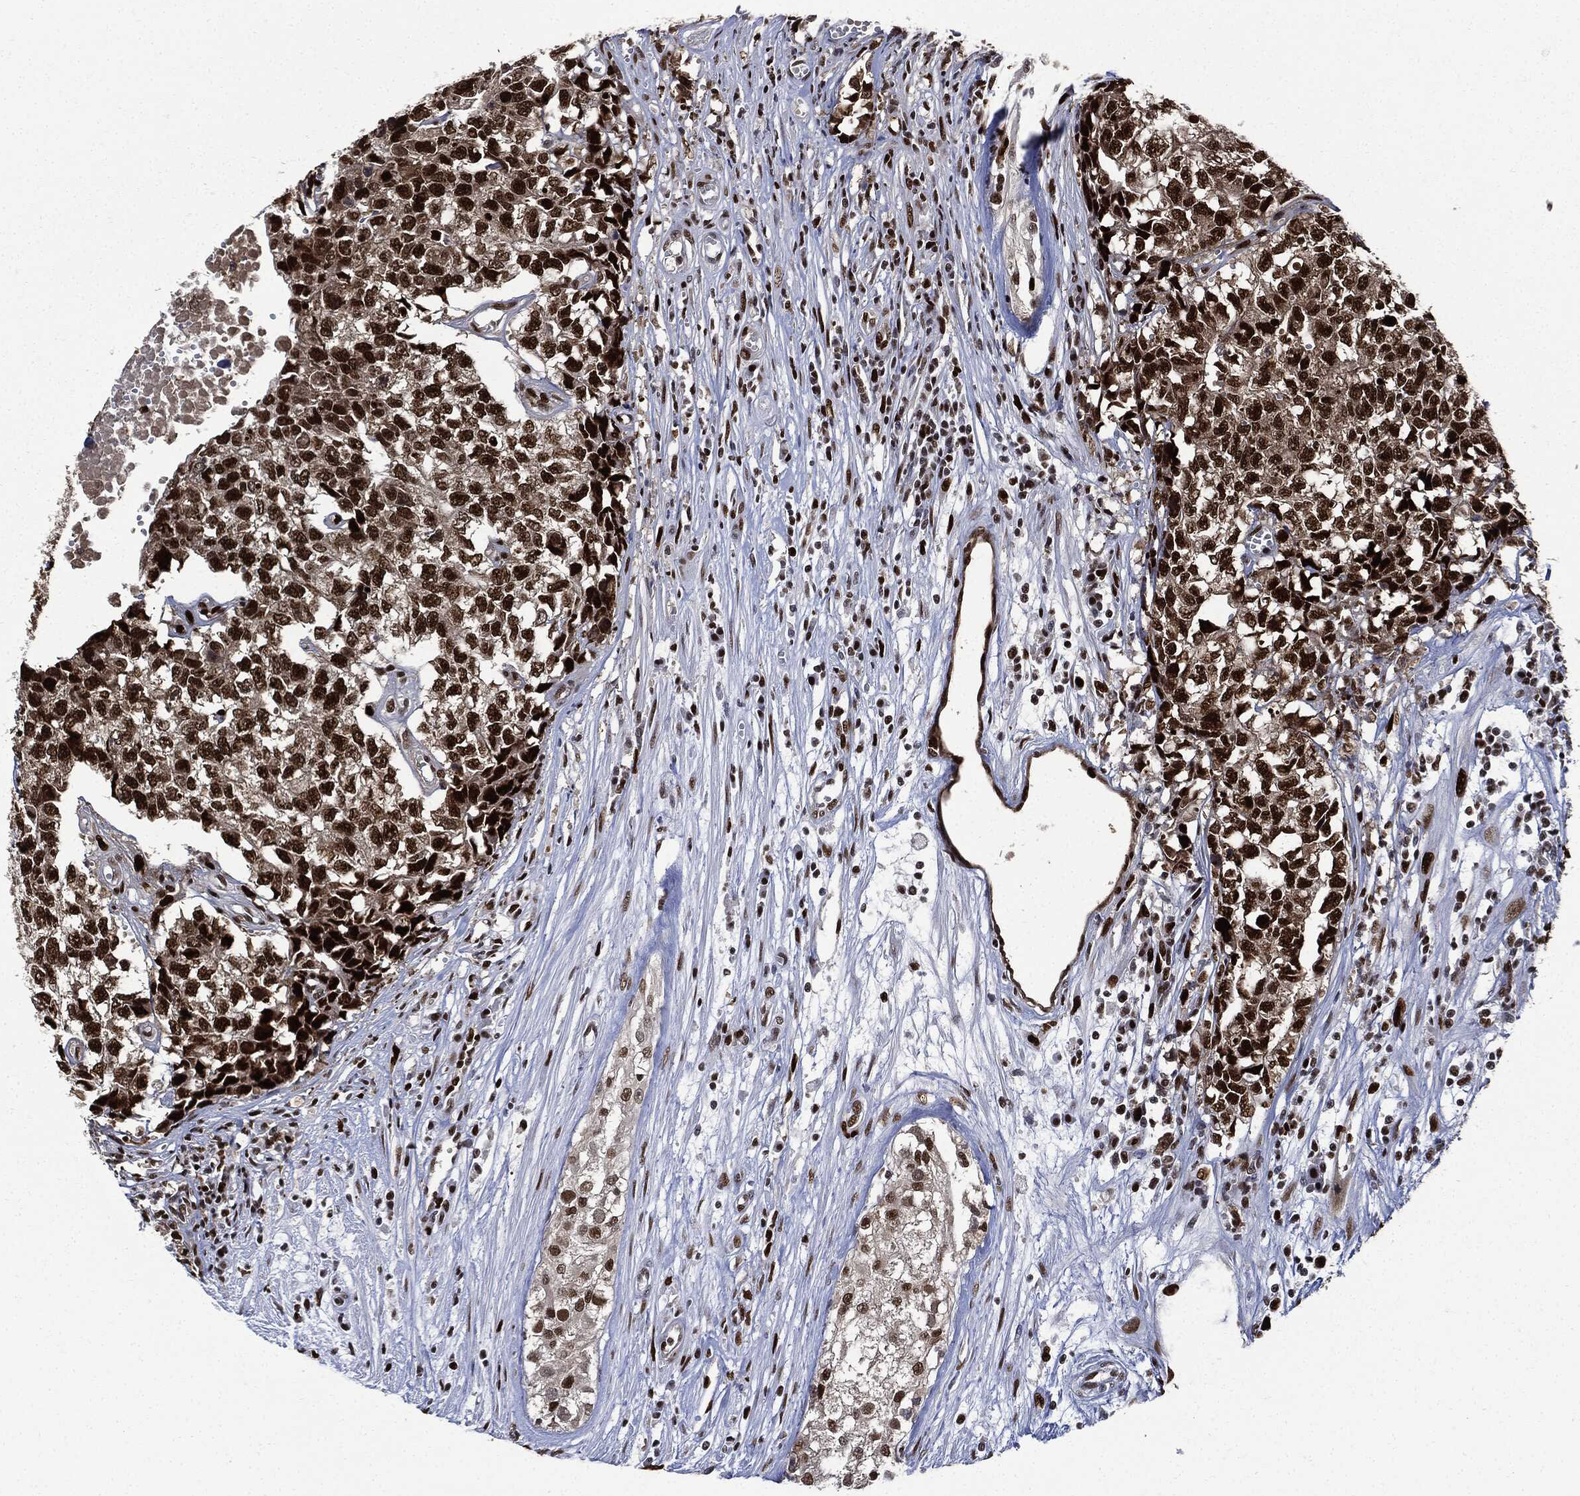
{"staining": {"intensity": "strong", "quantity": ">75%", "location": "nuclear"}, "tissue": "testis cancer", "cell_type": "Tumor cells", "image_type": "cancer", "snomed": [{"axis": "morphology", "description": "Seminoma, NOS"}, {"axis": "morphology", "description": "Carcinoma, Embryonal, NOS"}, {"axis": "topography", "description": "Testis"}], "caption": "Strong nuclear positivity is appreciated in about >75% of tumor cells in seminoma (testis). (Brightfield microscopy of DAB IHC at high magnification).", "gene": "PCNA", "patient": {"sex": "male", "age": 22}}